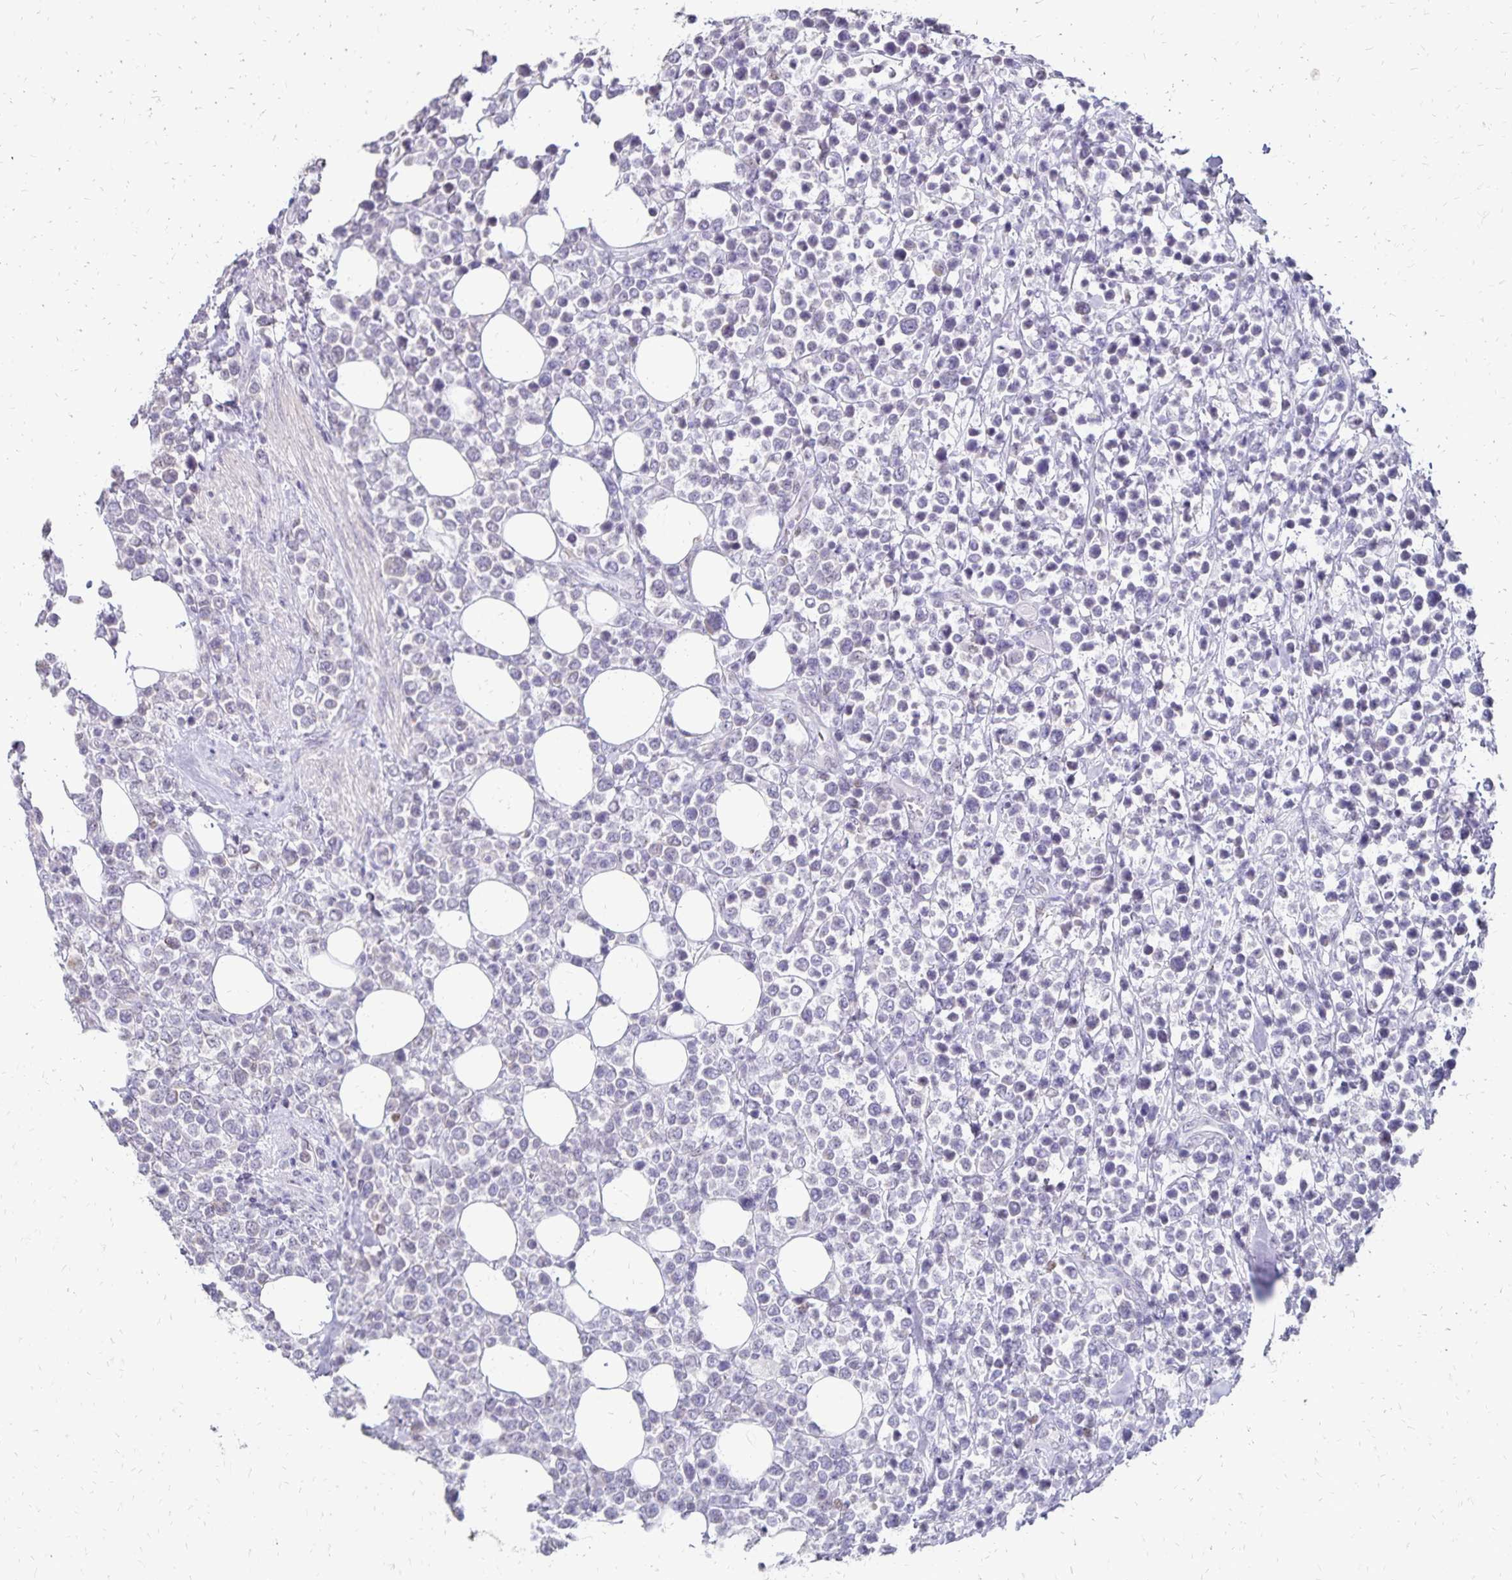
{"staining": {"intensity": "negative", "quantity": "none", "location": "none"}, "tissue": "lymphoma", "cell_type": "Tumor cells", "image_type": "cancer", "snomed": [{"axis": "morphology", "description": "Malignant lymphoma, non-Hodgkin's type, High grade"}, {"axis": "topography", "description": "Soft tissue"}], "caption": "DAB immunohistochemical staining of human lymphoma exhibits no significant staining in tumor cells.", "gene": "POLB", "patient": {"sex": "female", "age": 56}}